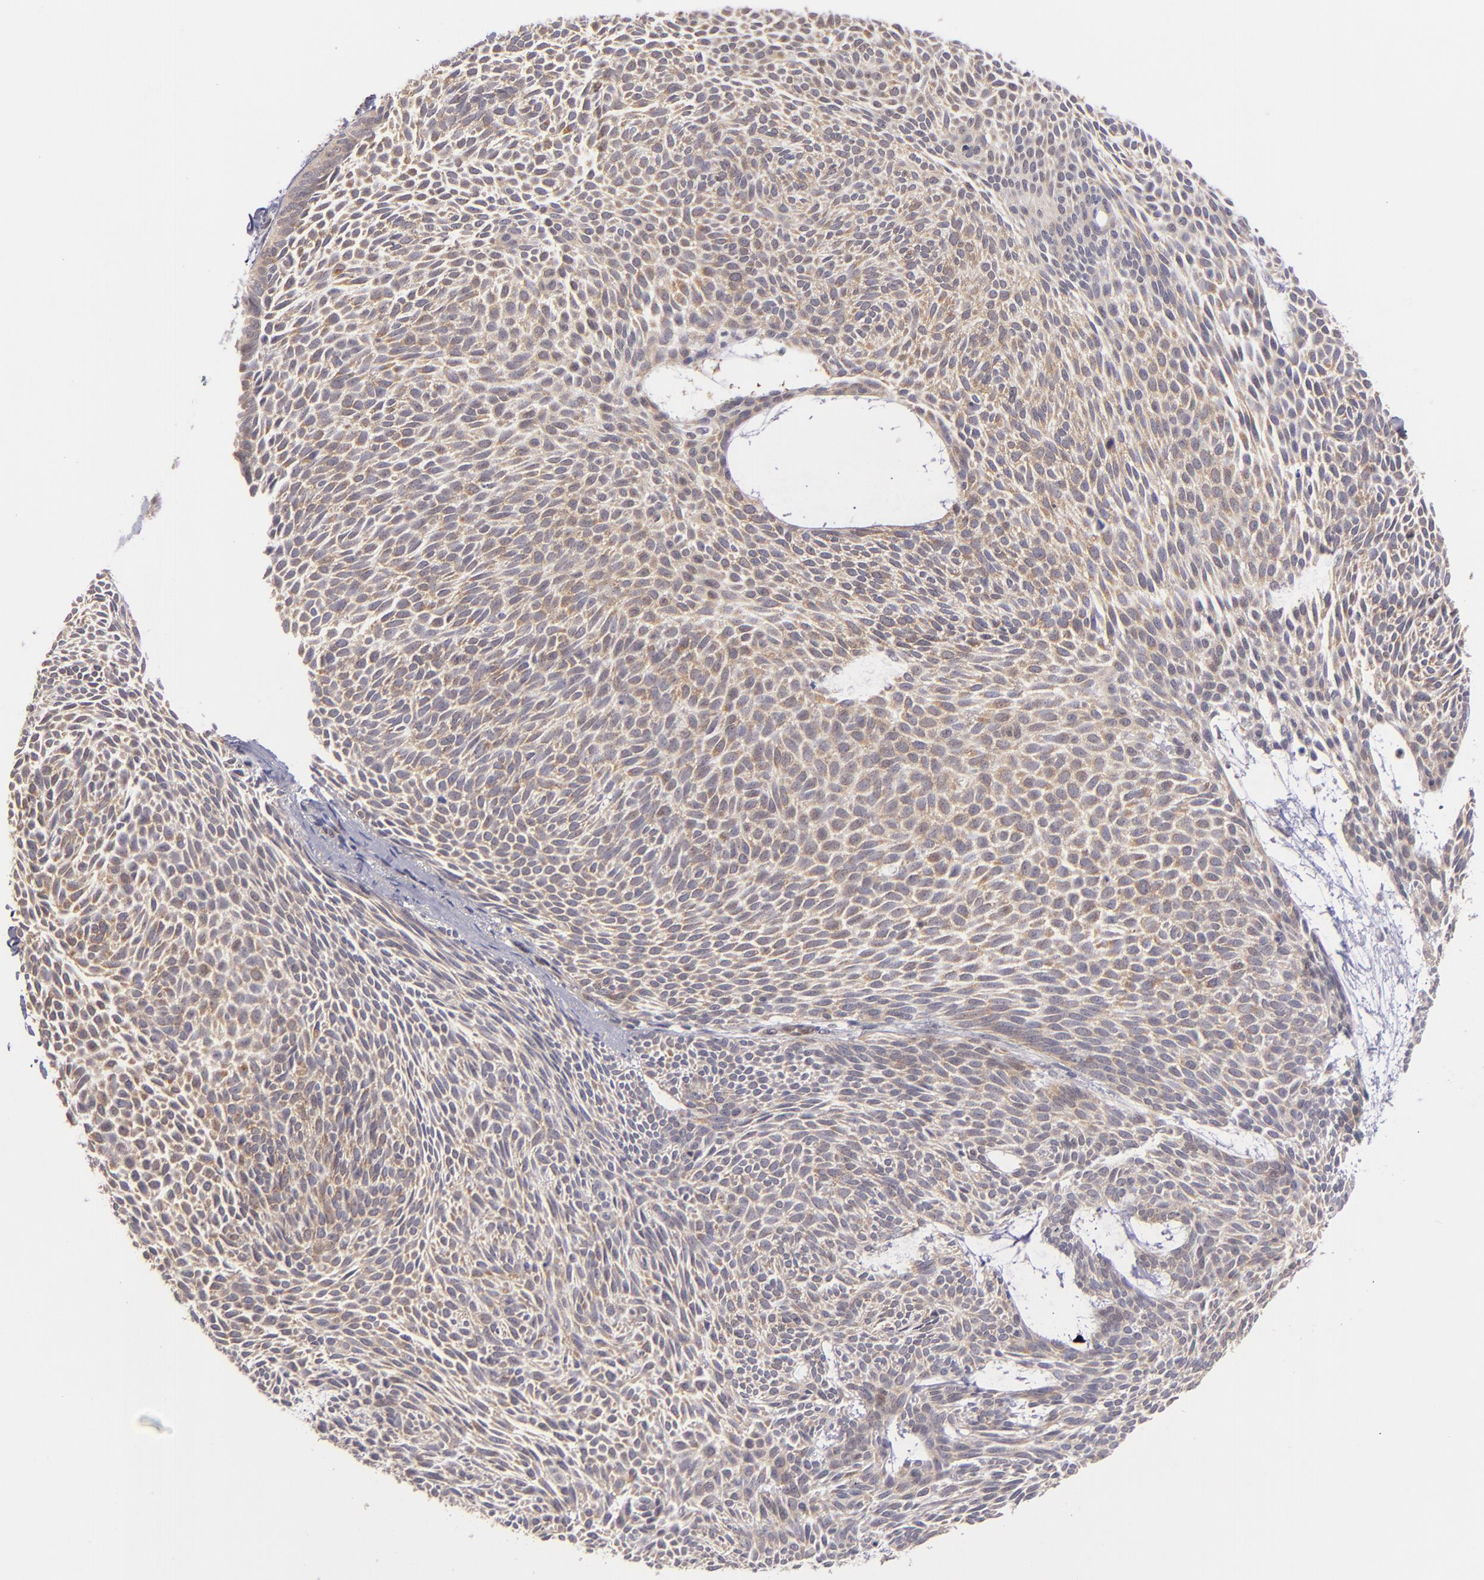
{"staining": {"intensity": "weak", "quantity": "25%-75%", "location": "cytoplasmic/membranous"}, "tissue": "skin cancer", "cell_type": "Tumor cells", "image_type": "cancer", "snomed": [{"axis": "morphology", "description": "Basal cell carcinoma"}, {"axis": "topography", "description": "Skin"}], "caption": "A micrograph showing weak cytoplasmic/membranous staining in about 25%-75% of tumor cells in skin basal cell carcinoma, as visualized by brown immunohistochemical staining.", "gene": "PTPN13", "patient": {"sex": "male", "age": 84}}